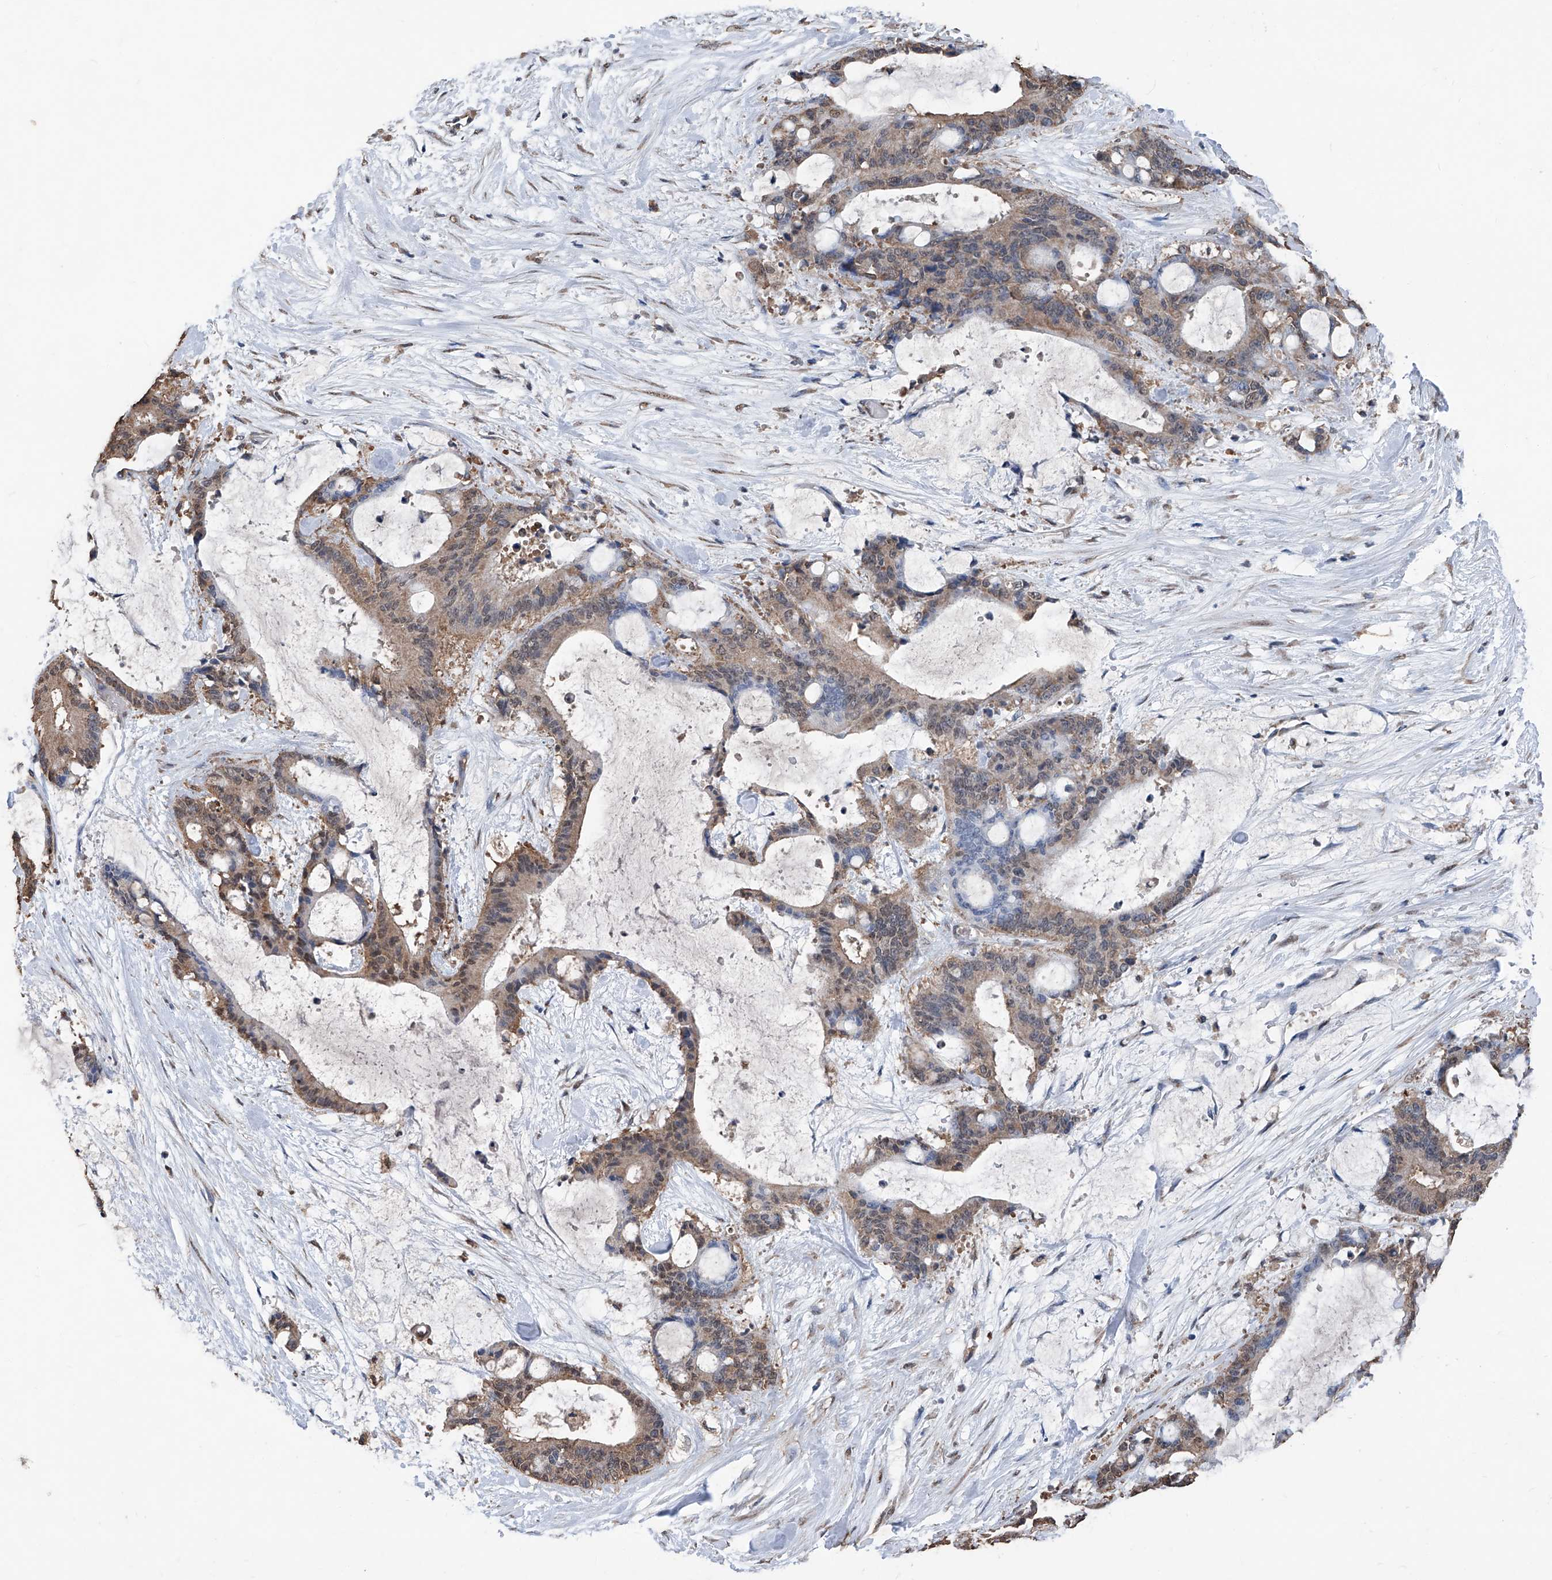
{"staining": {"intensity": "moderate", "quantity": ">75%", "location": "cytoplasmic/membranous"}, "tissue": "liver cancer", "cell_type": "Tumor cells", "image_type": "cancer", "snomed": [{"axis": "morphology", "description": "Cholangiocarcinoma"}, {"axis": "topography", "description": "Liver"}], "caption": "This micrograph shows liver cholangiocarcinoma stained with immunohistochemistry to label a protein in brown. The cytoplasmic/membranous of tumor cells show moderate positivity for the protein. Nuclei are counter-stained blue.", "gene": "STARD7", "patient": {"sex": "female", "age": 73}}